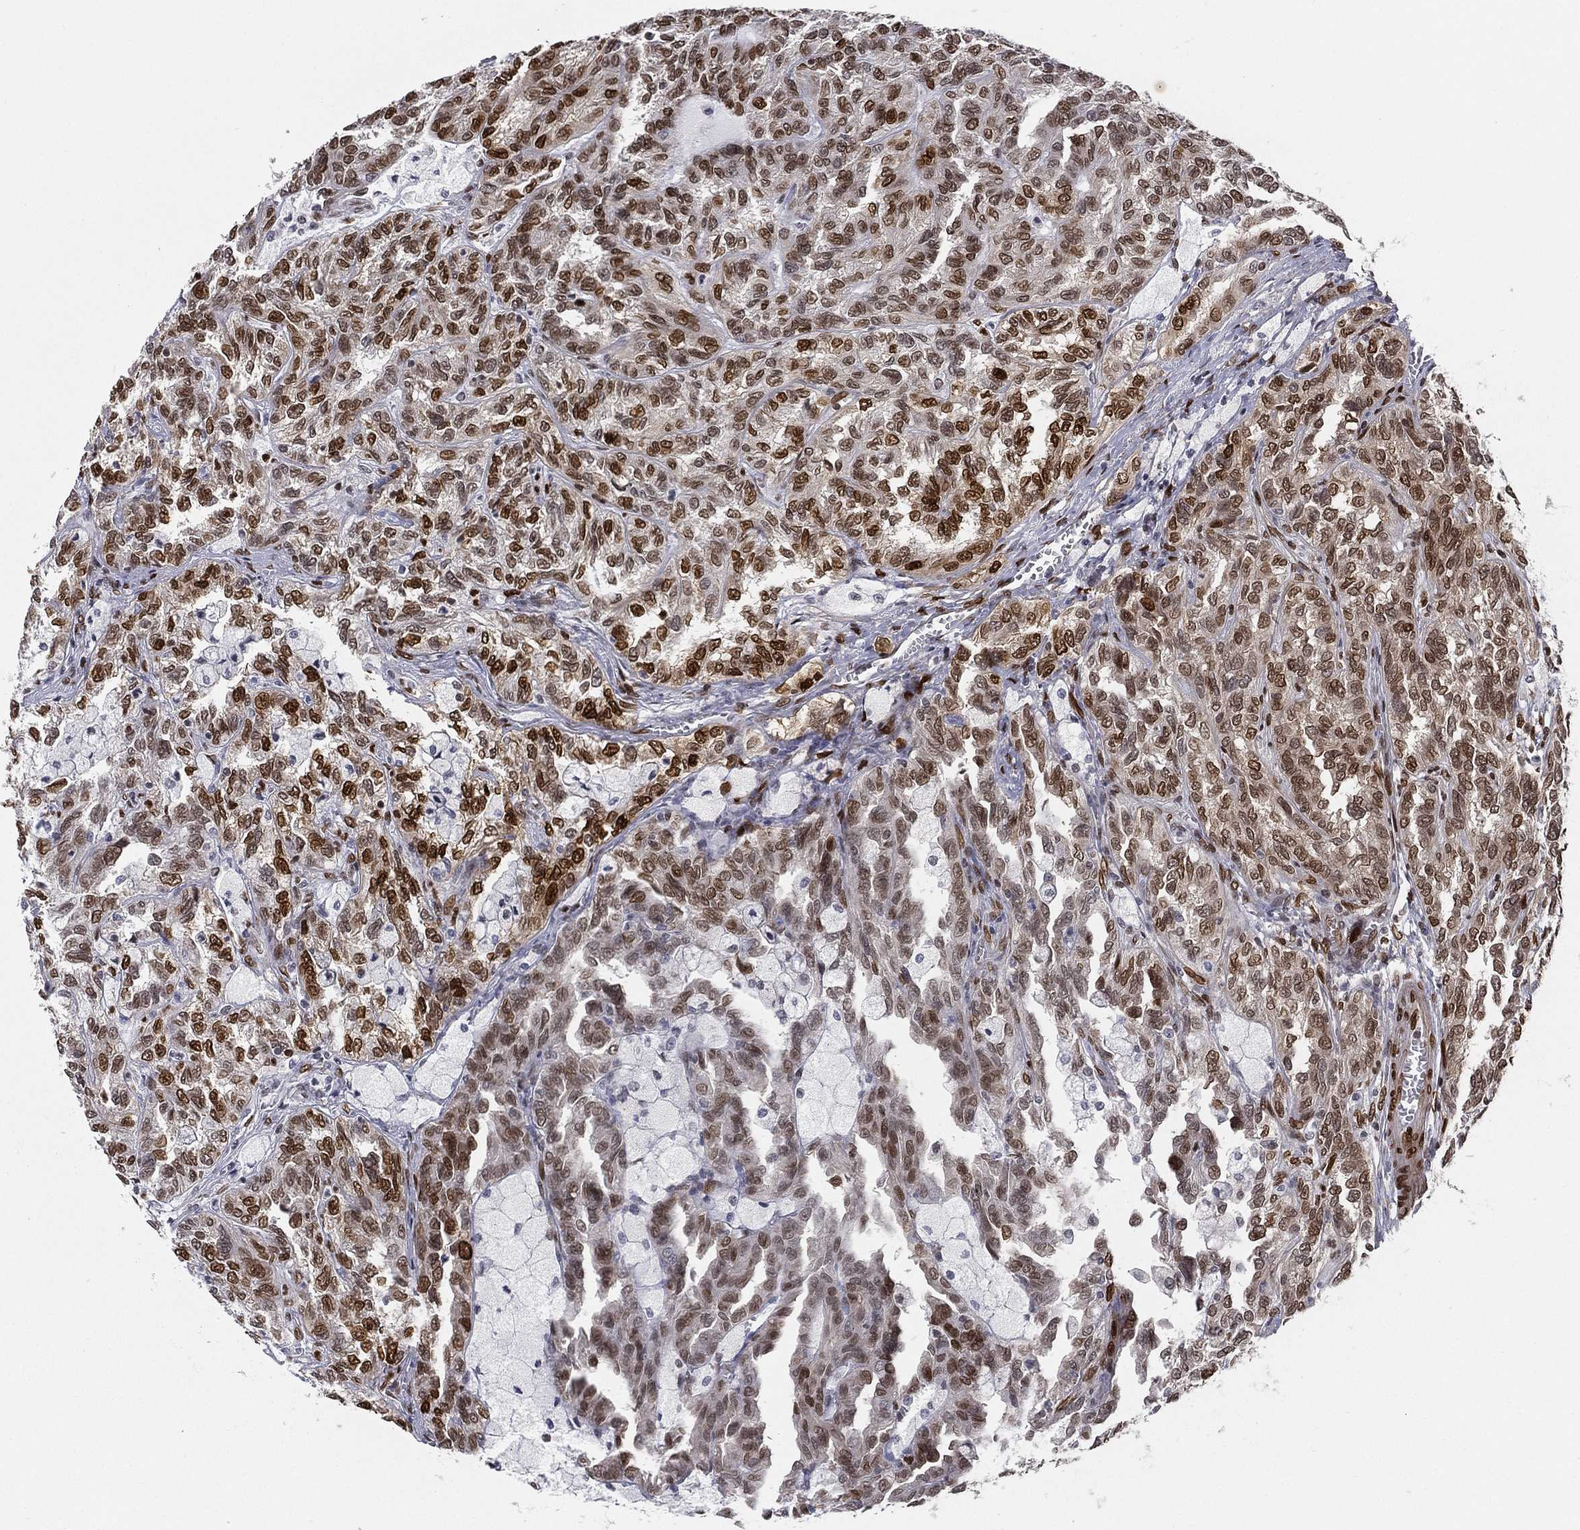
{"staining": {"intensity": "strong", "quantity": "25%-75%", "location": "nuclear"}, "tissue": "renal cancer", "cell_type": "Tumor cells", "image_type": "cancer", "snomed": [{"axis": "morphology", "description": "Adenocarcinoma, NOS"}, {"axis": "topography", "description": "Kidney"}], "caption": "Human renal adenocarcinoma stained with a protein marker displays strong staining in tumor cells.", "gene": "LMNB1", "patient": {"sex": "male", "age": 79}}